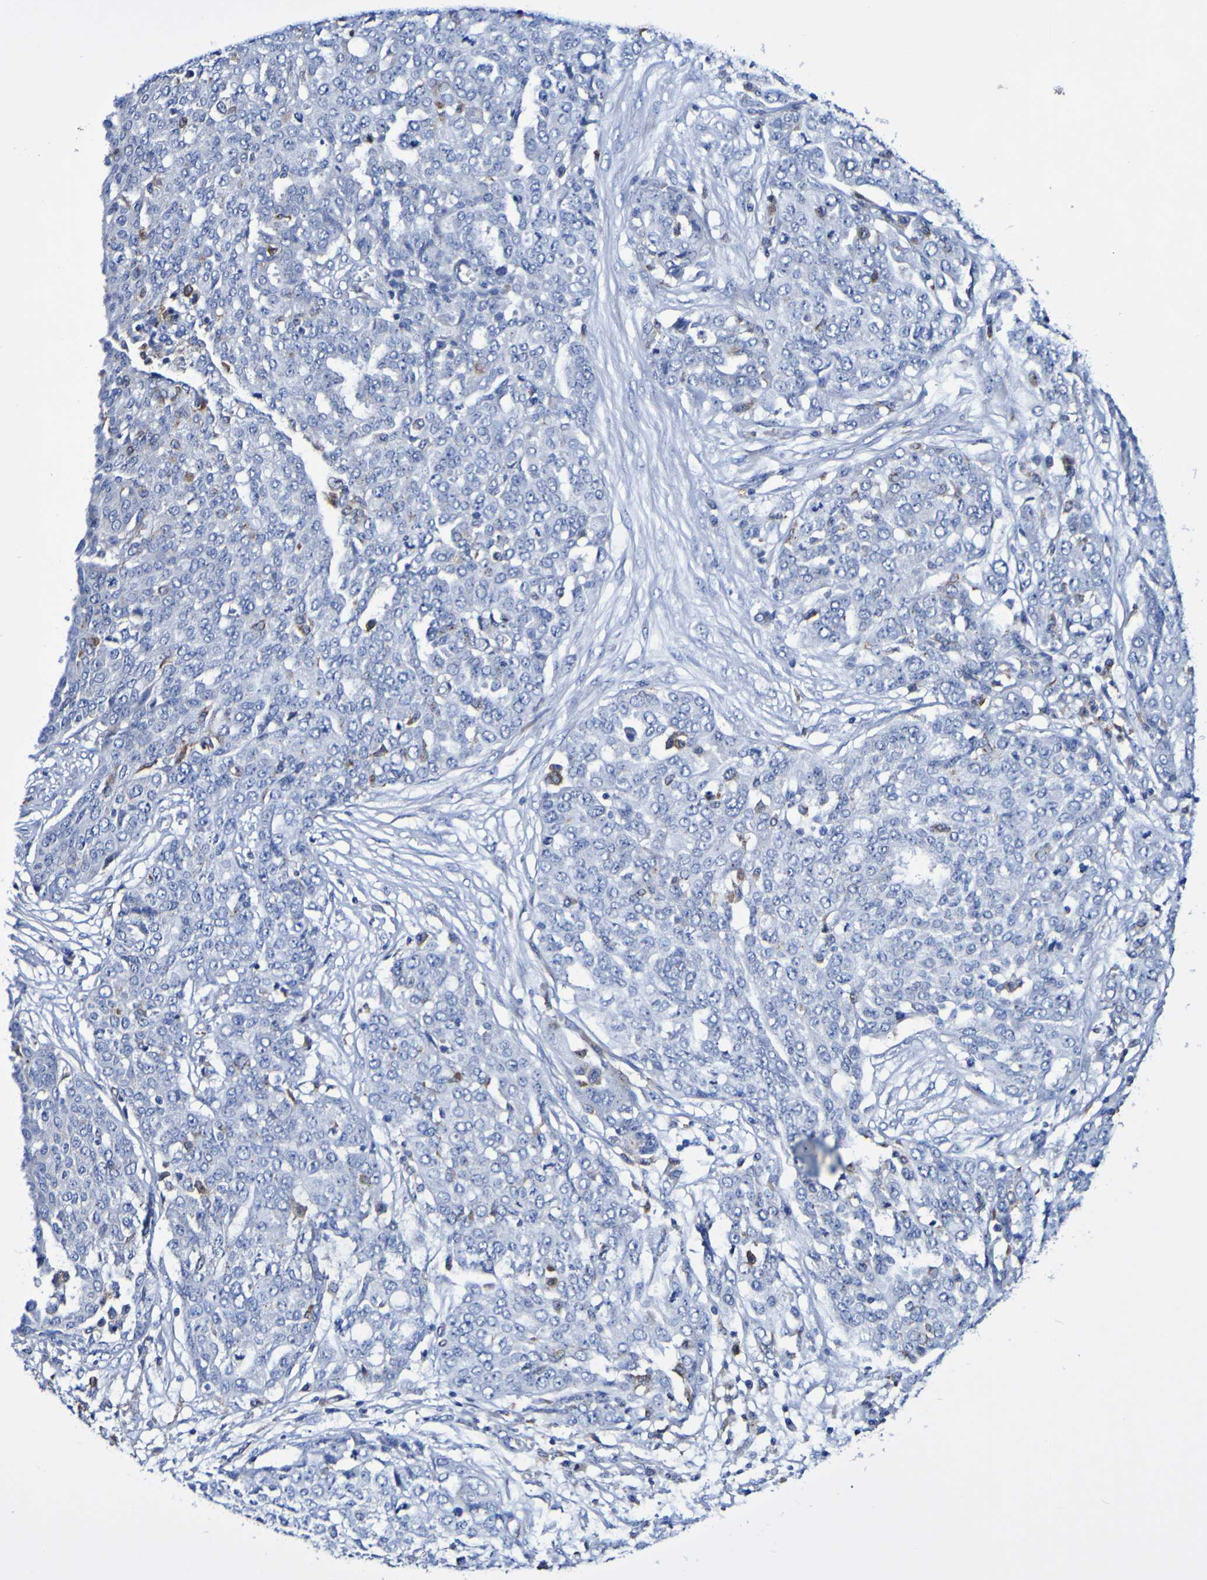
{"staining": {"intensity": "negative", "quantity": "none", "location": "none"}, "tissue": "ovarian cancer", "cell_type": "Tumor cells", "image_type": "cancer", "snomed": [{"axis": "morphology", "description": "Cystadenocarcinoma, serous, NOS"}, {"axis": "topography", "description": "Soft tissue"}, {"axis": "topography", "description": "Ovary"}], "caption": "Immunohistochemistry histopathology image of neoplastic tissue: ovarian serous cystadenocarcinoma stained with DAB (3,3'-diaminobenzidine) displays no significant protein staining in tumor cells. Nuclei are stained in blue.", "gene": "SEZ6", "patient": {"sex": "female", "age": 57}}